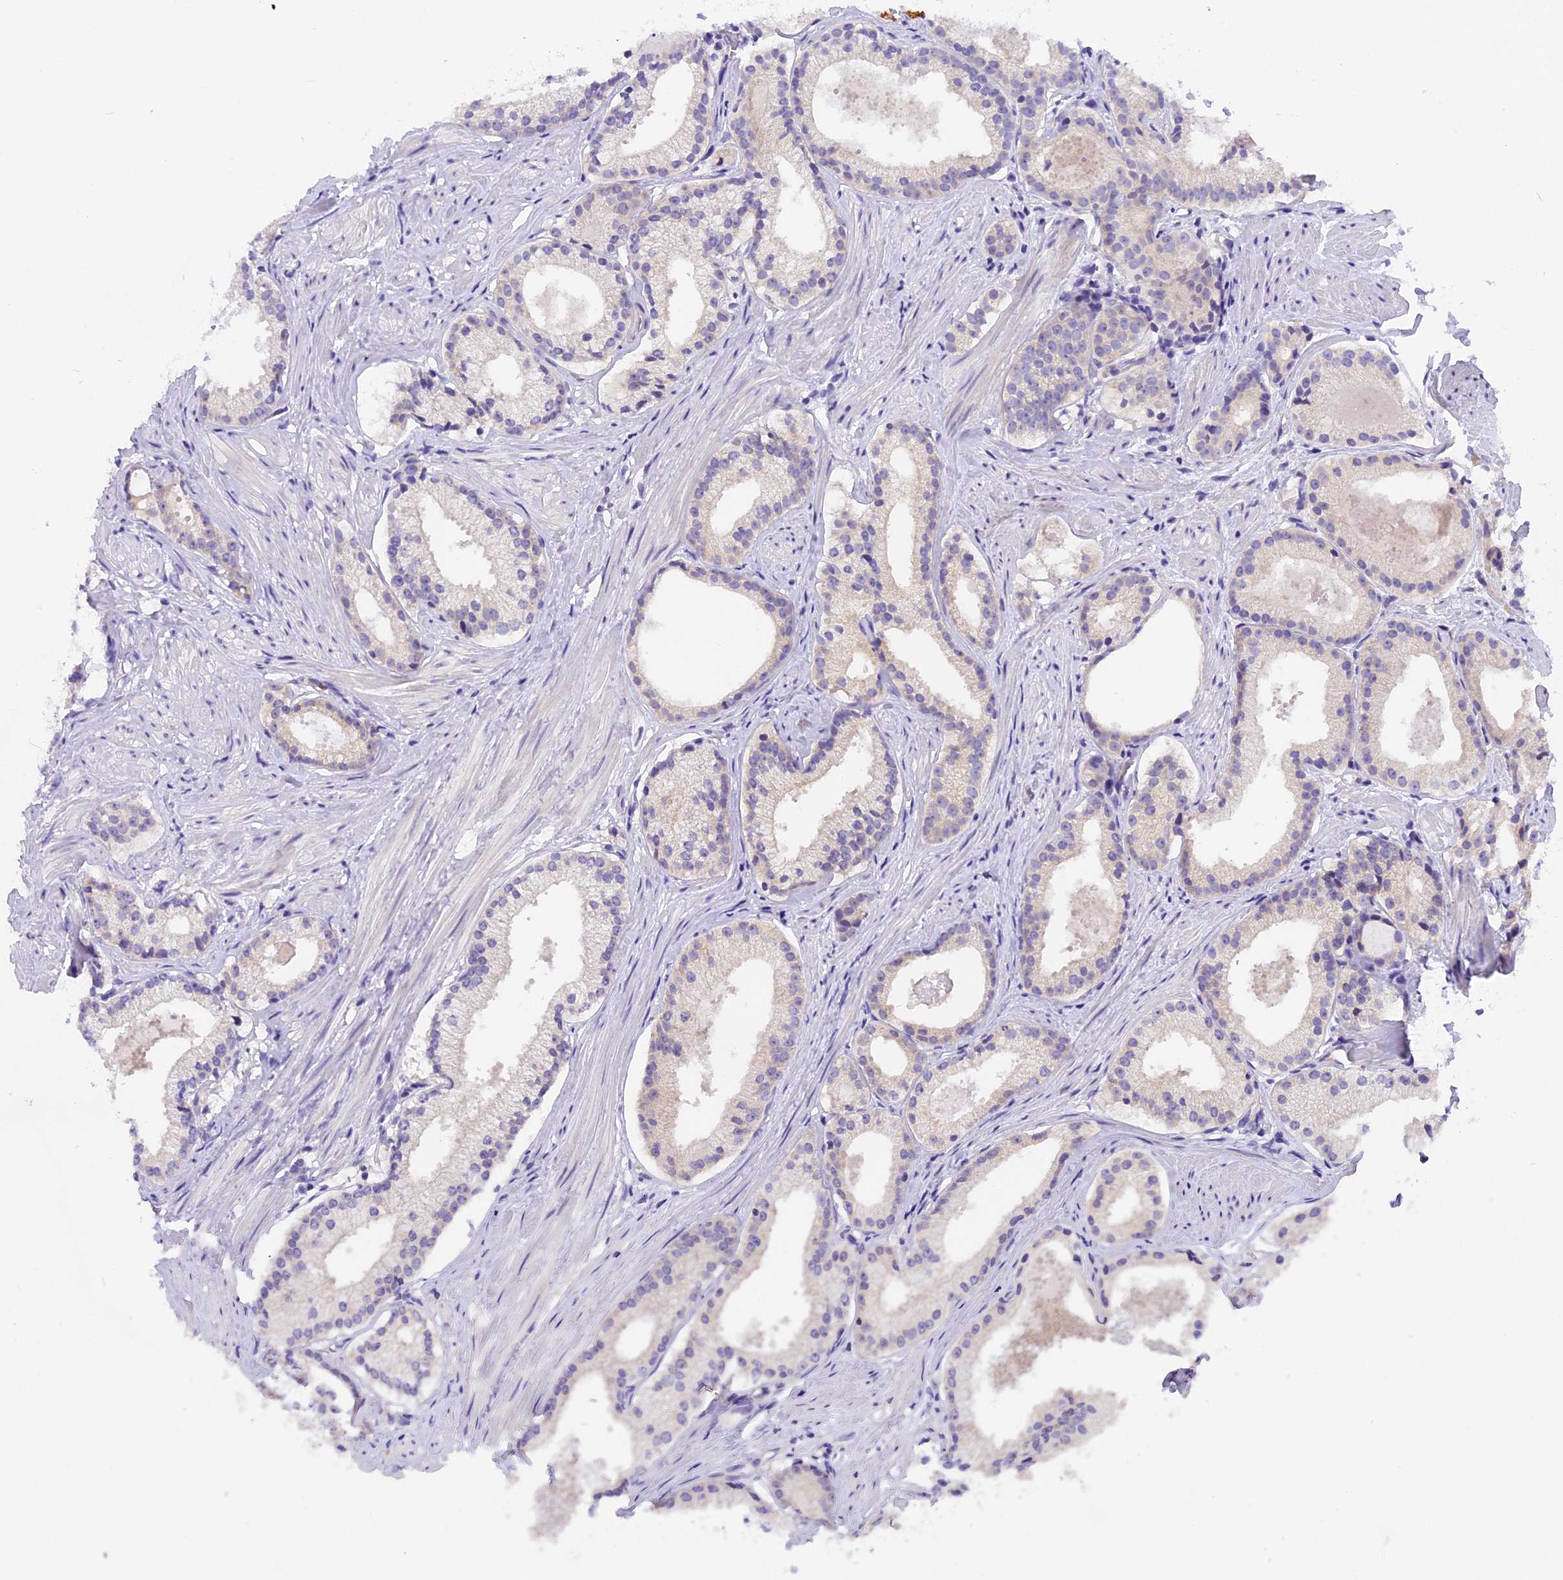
{"staining": {"intensity": "negative", "quantity": "none", "location": "none"}, "tissue": "prostate cancer", "cell_type": "Tumor cells", "image_type": "cancer", "snomed": [{"axis": "morphology", "description": "Adenocarcinoma, Low grade"}, {"axis": "topography", "description": "Prostate"}], "caption": "Human prostate low-grade adenocarcinoma stained for a protein using IHC displays no positivity in tumor cells.", "gene": "TRIM3", "patient": {"sex": "male", "age": 57}}